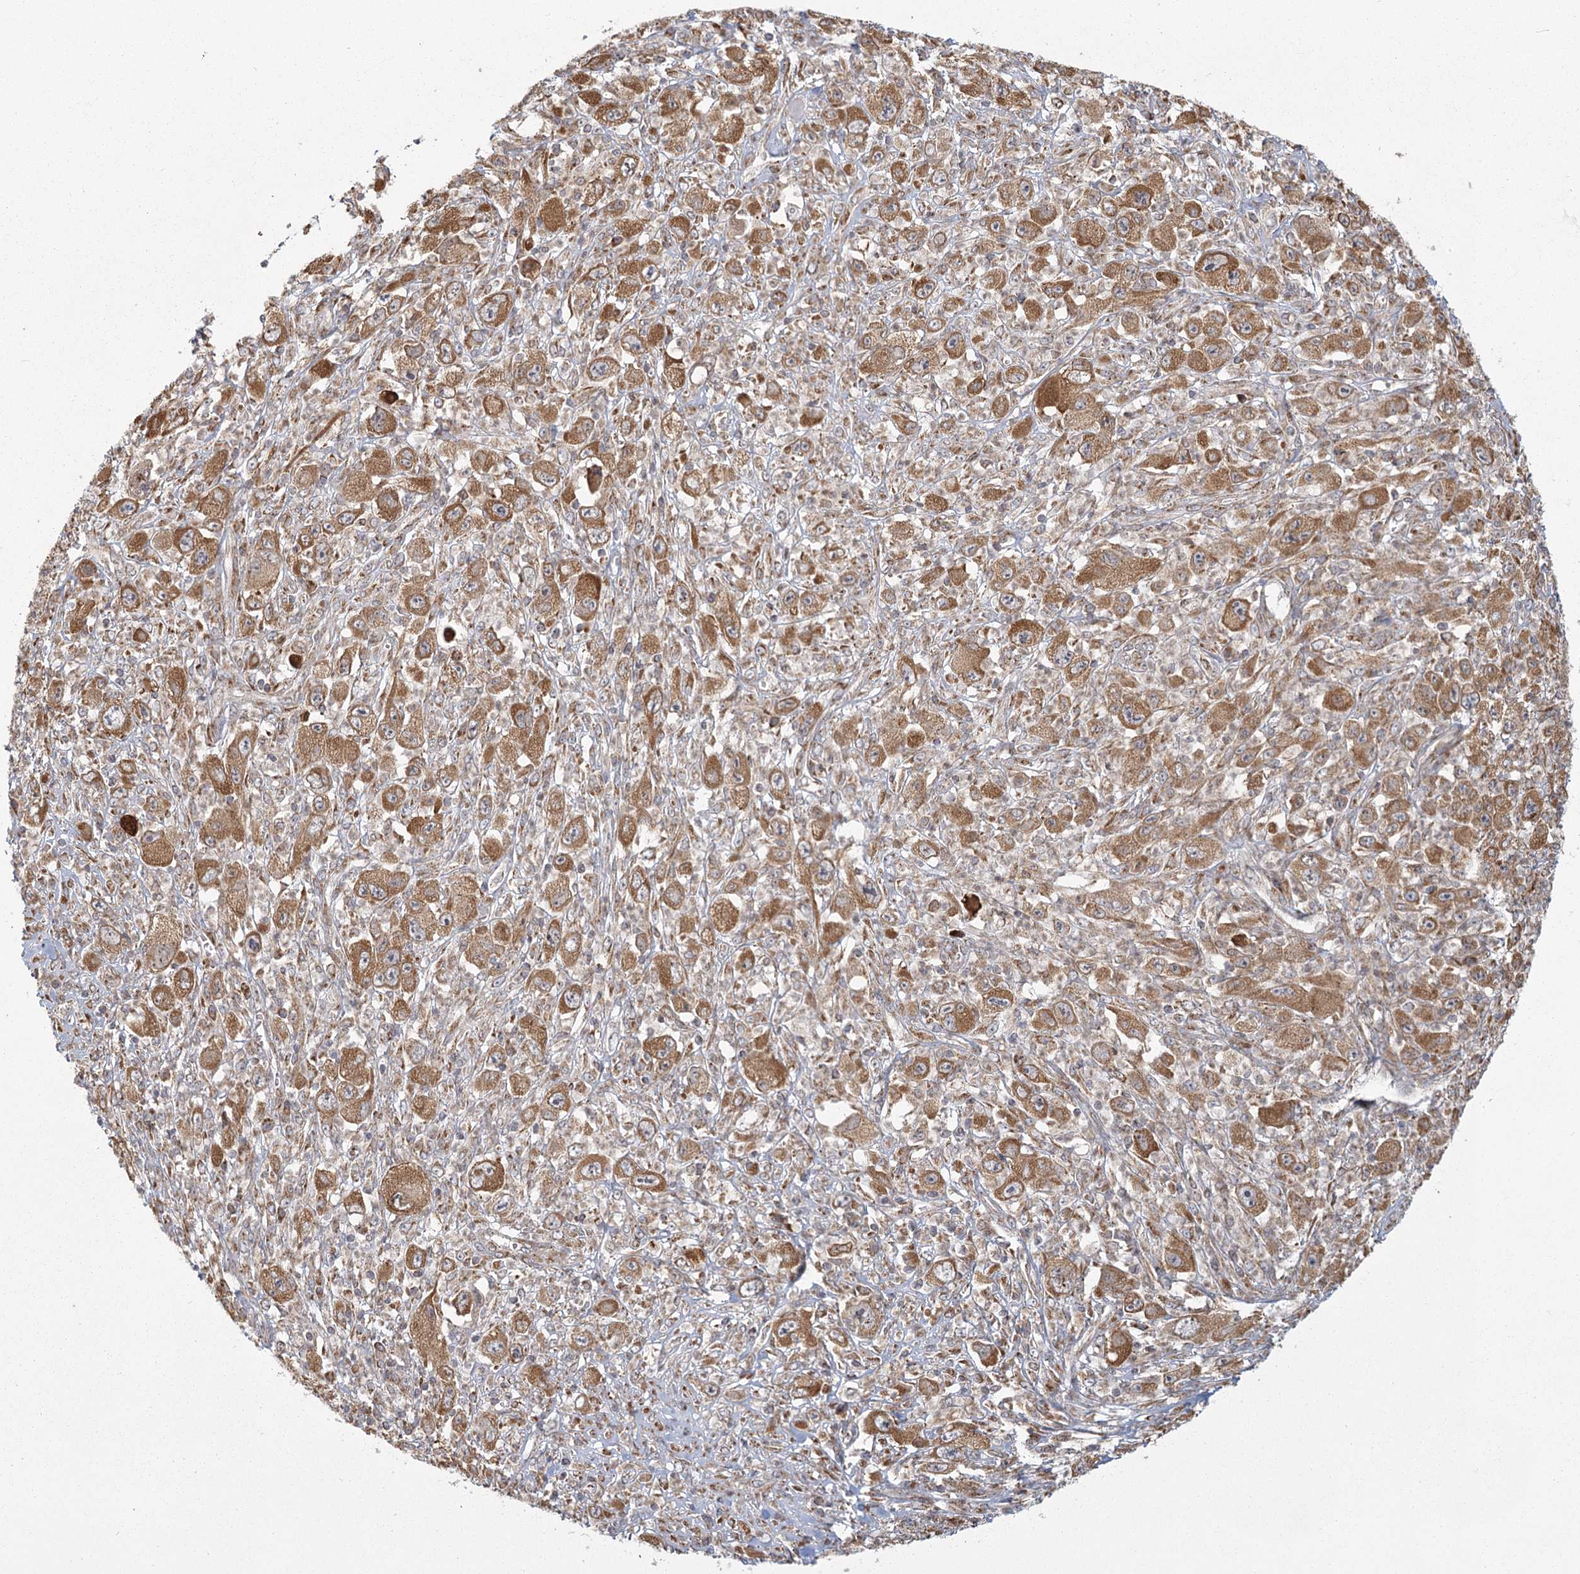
{"staining": {"intensity": "moderate", "quantity": ">75%", "location": "cytoplasmic/membranous"}, "tissue": "melanoma", "cell_type": "Tumor cells", "image_type": "cancer", "snomed": [{"axis": "morphology", "description": "Malignant melanoma, Metastatic site"}, {"axis": "topography", "description": "Skin"}], "caption": "Melanoma stained with a brown dye shows moderate cytoplasmic/membranous positive expression in about >75% of tumor cells.", "gene": "LACTB", "patient": {"sex": "female", "age": 56}}